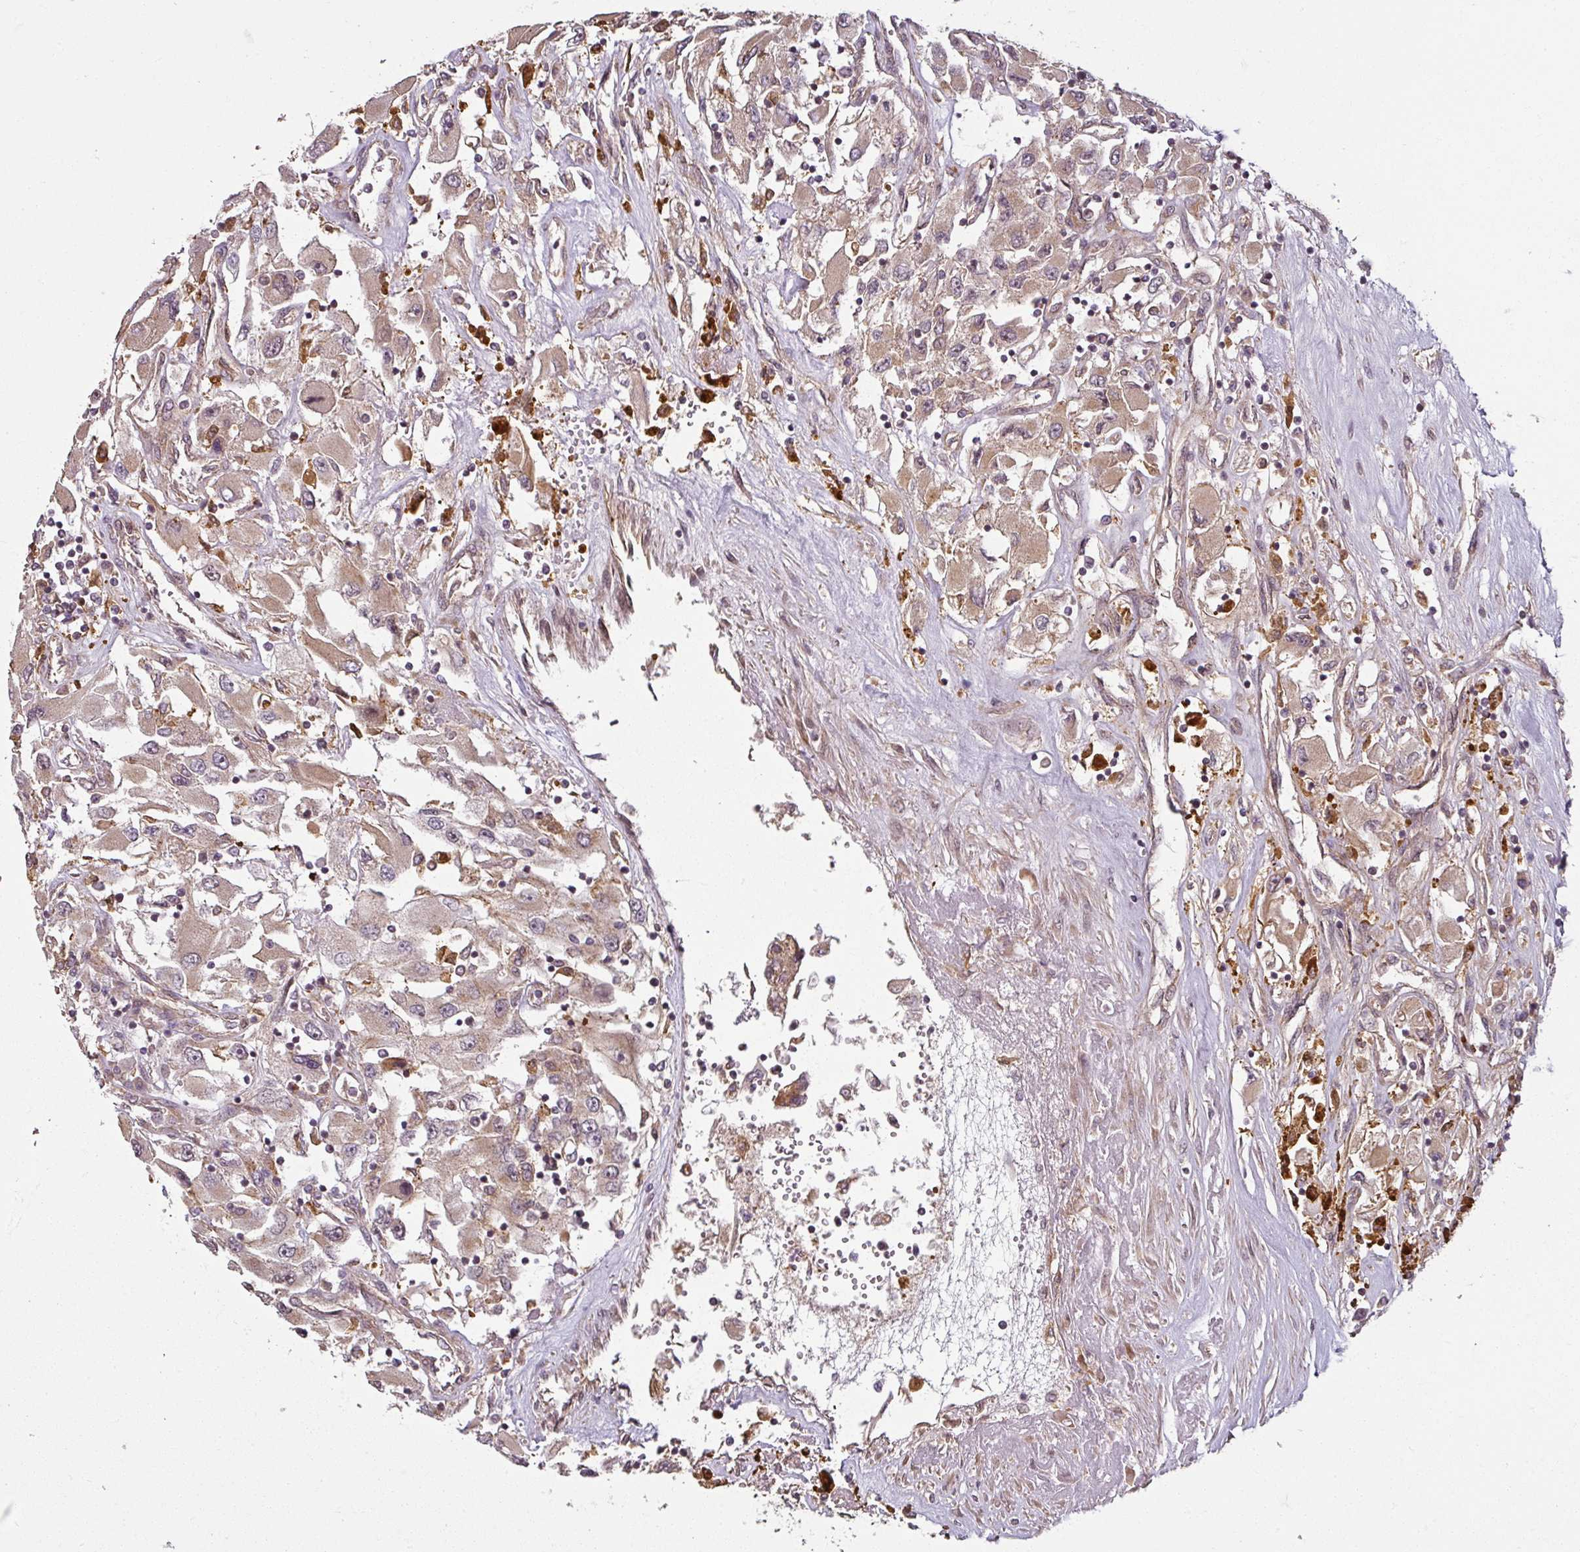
{"staining": {"intensity": "weak", "quantity": ">75%", "location": "cytoplasmic/membranous"}, "tissue": "renal cancer", "cell_type": "Tumor cells", "image_type": "cancer", "snomed": [{"axis": "morphology", "description": "Adenocarcinoma, NOS"}, {"axis": "topography", "description": "Kidney"}], "caption": "An image showing weak cytoplasmic/membranous expression in approximately >75% of tumor cells in renal adenocarcinoma, as visualized by brown immunohistochemical staining.", "gene": "DIMT1", "patient": {"sex": "female", "age": 52}}